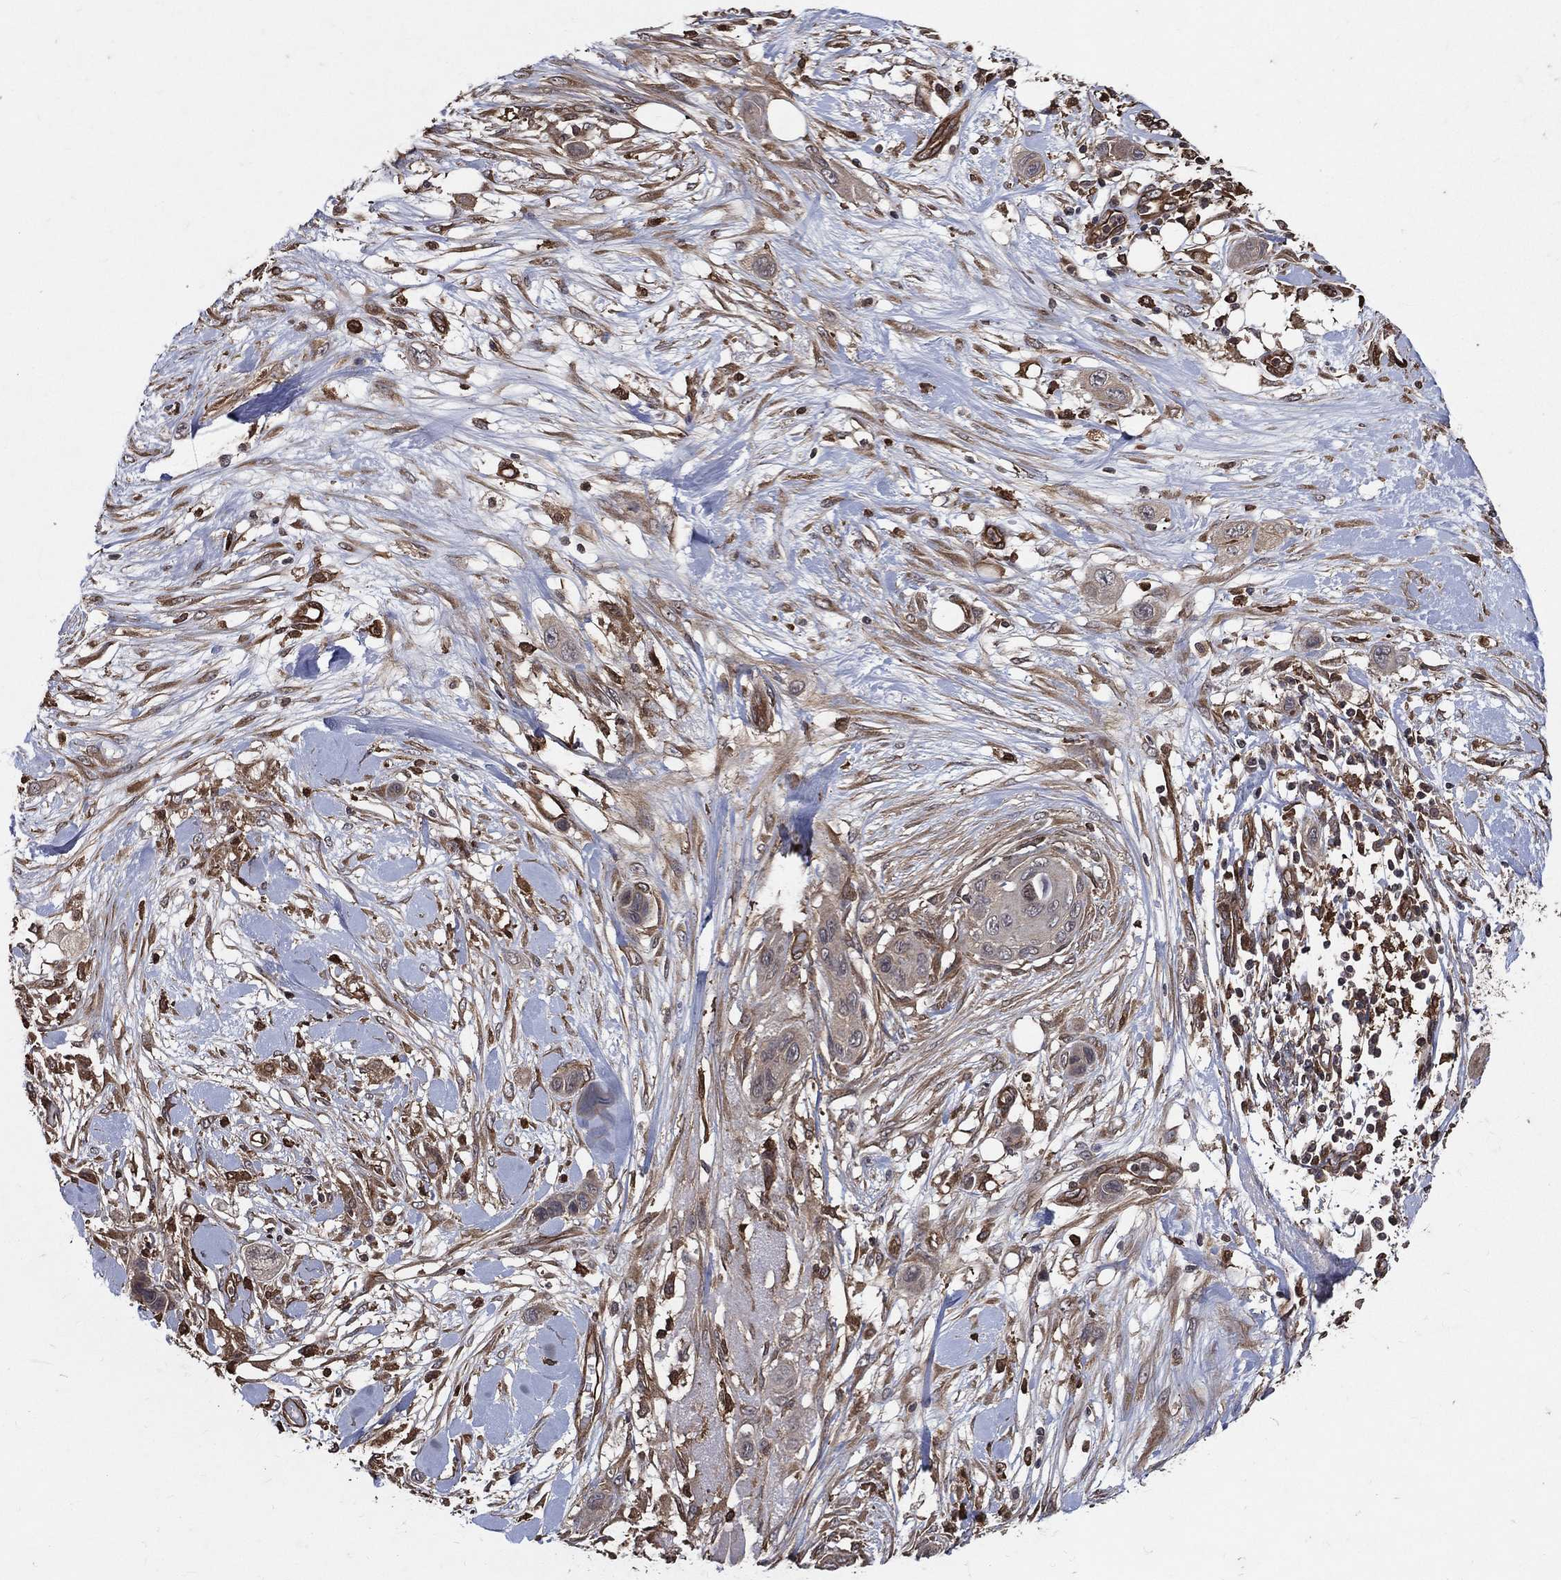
{"staining": {"intensity": "weak", "quantity": "<25%", "location": "cytoplasmic/membranous"}, "tissue": "skin cancer", "cell_type": "Tumor cells", "image_type": "cancer", "snomed": [{"axis": "morphology", "description": "Squamous cell carcinoma, NOS"}, {"axis": "topography", "description": "Skin"}], "caption": "High magnification brightfield microscopy of skin squamous cell carcinoma stained with DAB (3,3'-diaminobenzidine) (brown) and counterstained with hematoxylin (blue): tumor cells show no significant staining.", "gene": "DPYSL2", "patient": {"sex": "male", "age": 79}}